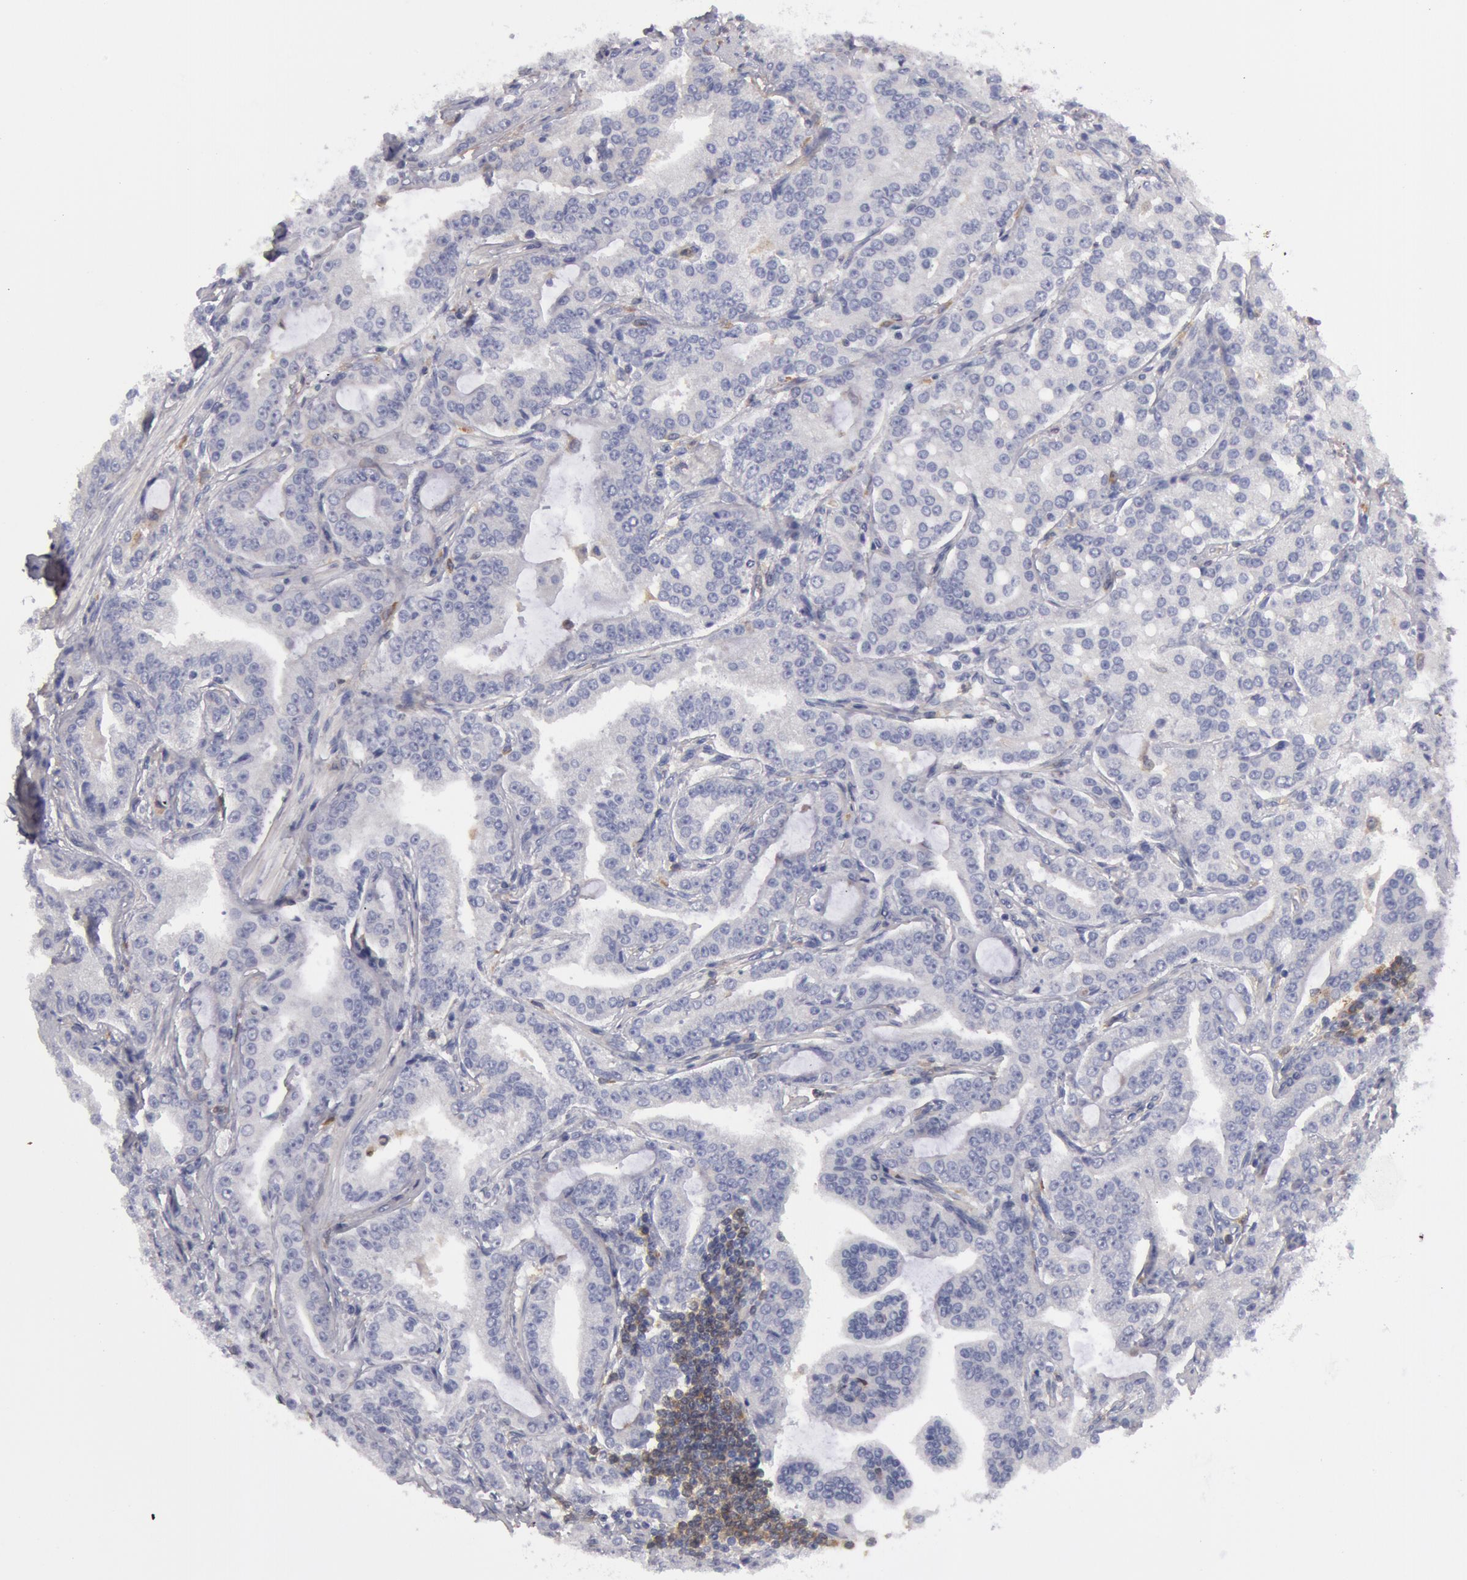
{"staining": {"intensity": "negative", "quantity": "none", "location": "none"}, "tissue": "prostate cancer", "cell_type": "Tumor cells", "image_type": "cancer", "snomed": [{"axis": "morphology", "description": "Adenocarcinoma, Medium grade"}, {"axis": "topography", "description": "Prostate"}], "caption": "An immunohistochemistry photomicrograph of prostate cancer (adenocarcinoma (medium-grade)) is shown. There is no staining in tumor cells of prostate cancer (adenocarcinoma (medium-grade)).", "gene": "SYK", "patient": {"sex": "male", "age": 72}}